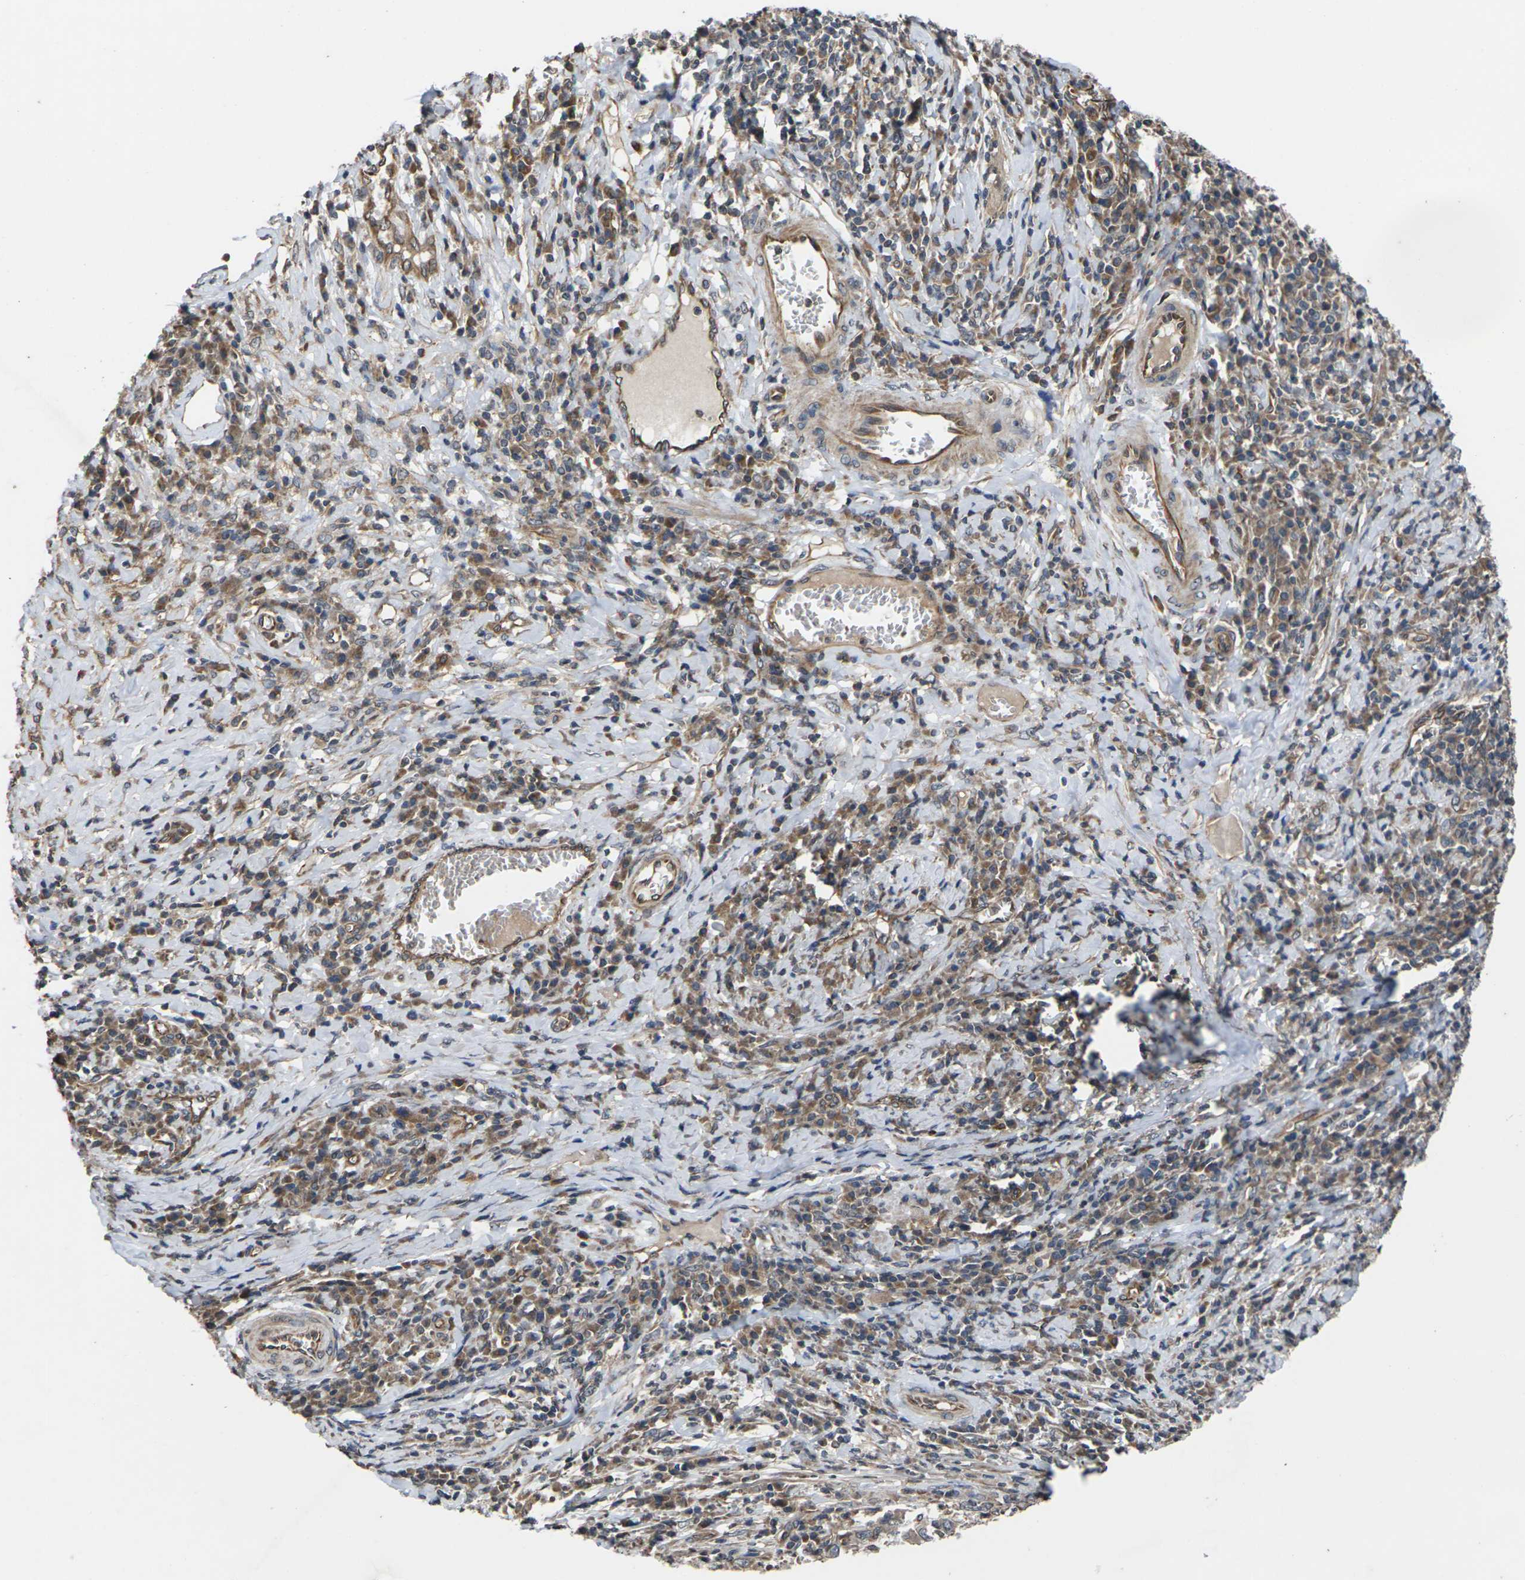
{"staining": {"intensity": "moderate", "quantity": ">75%", "location": "cytoplasmic/membranous"}, "tissue": "cervical cancer", "cell_type": "Tumor cells", "image_type": "cancer", "snomed": [{"axis": "morphology", "description": "Squamous cell carcinoma, NOS"}, {"axis": "topography", "description": "Cervix"}], "caption": "A photomicrograph showing moderate cytoplasmic/membranous positivity in approximately >75% of tumor cells in cervical cancer, as visualized by brown immunohistochemical staining.", "gene": "DKK2", "patient": {"sex": "female", "age": 46}}